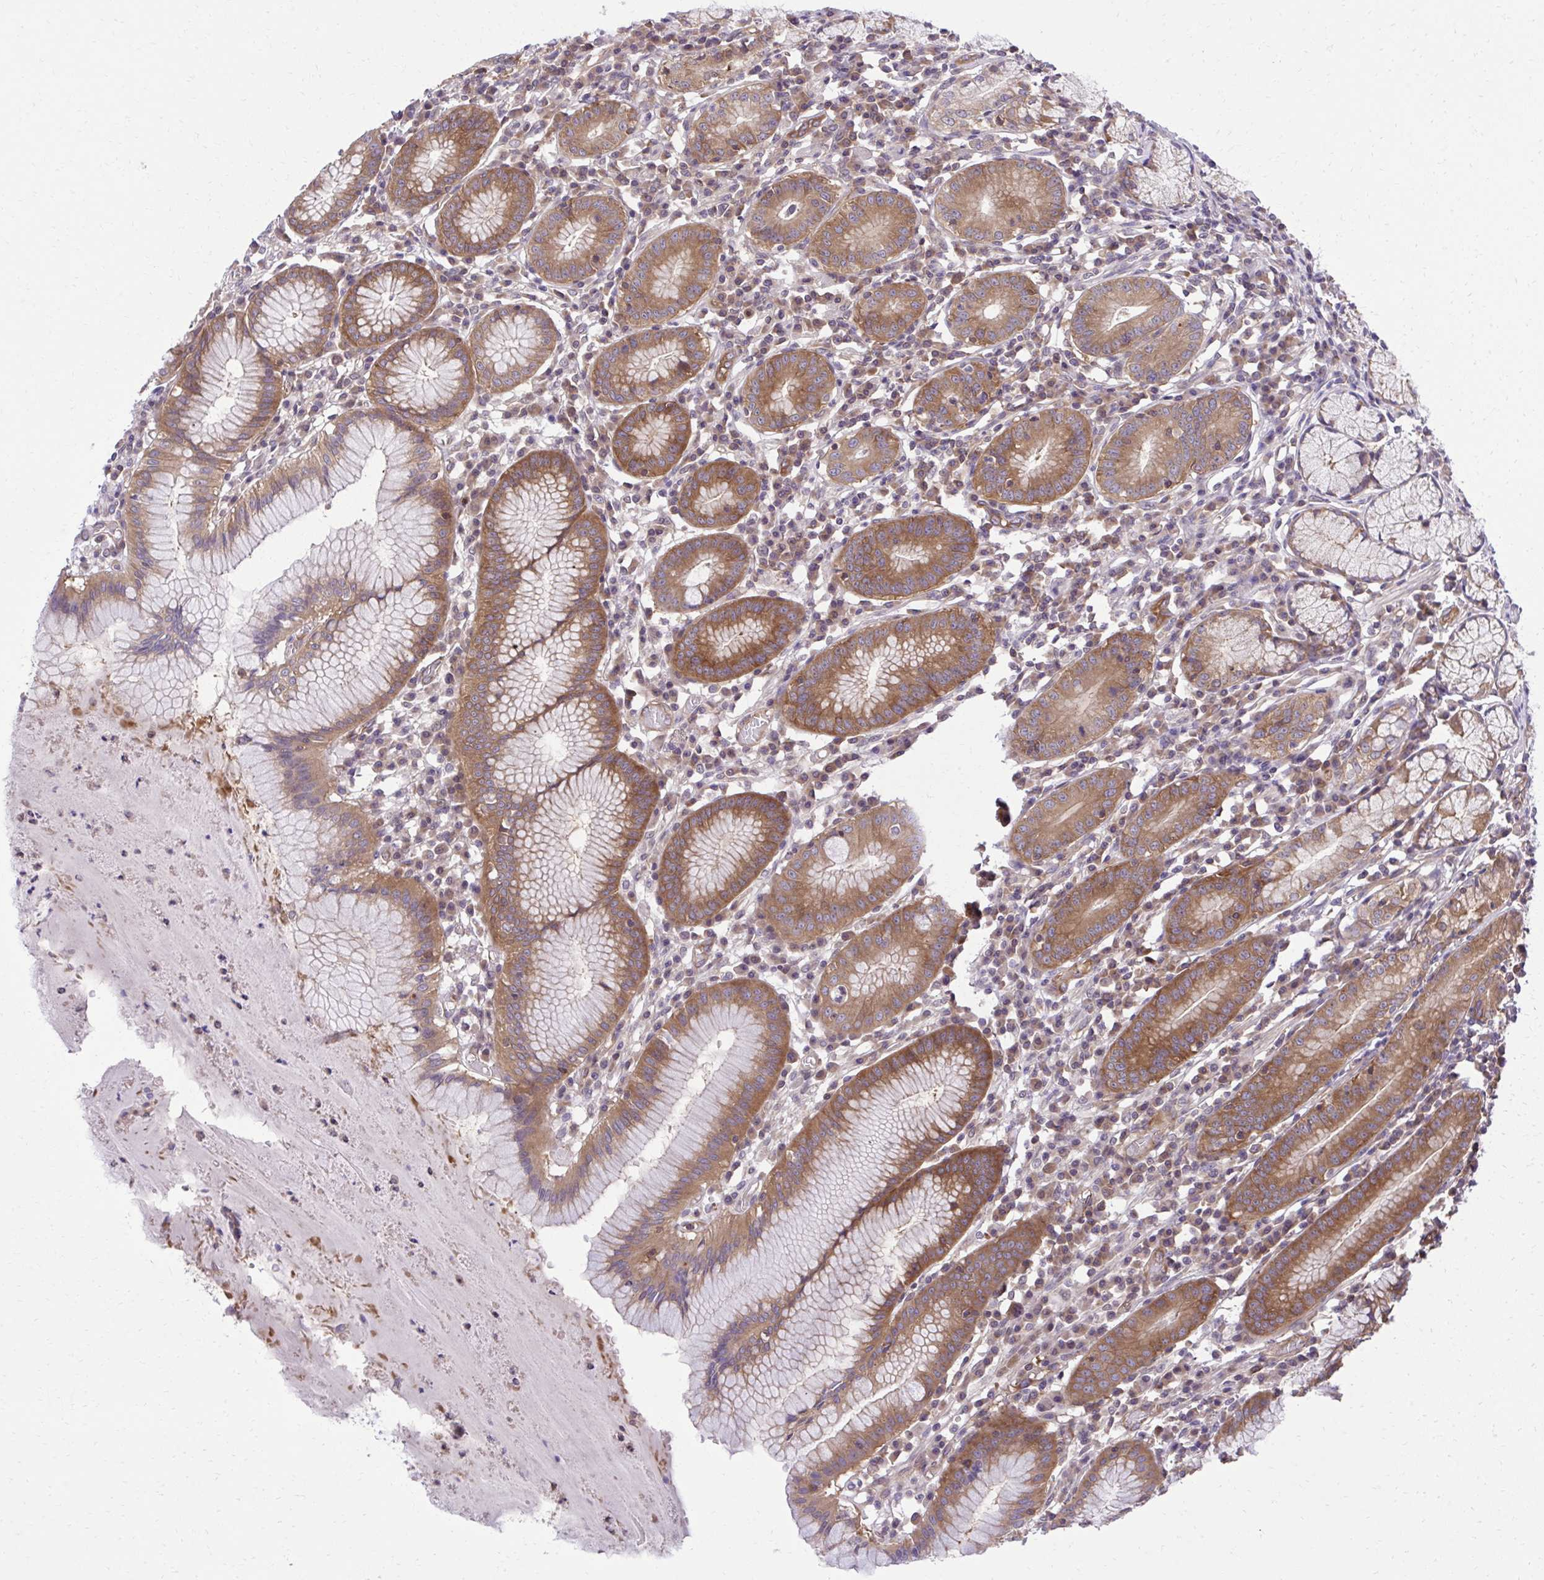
{"staining": {"intensity": "moderate", "quantity": ">75%", "location": "cytoplasmic/membranous"}, "tissue": "stomach", "cell_type": "Glandular cells", "image_type": "normal", "snomed": [{"axis": "morphology", "description": "Normal tissue, NOS"}, {"axis": "topography", "description": "Stomach"}], "caption": "Moderate cytoplasmic/membranous positivity for a protein is identified in about >75% of glandular cells of unremarkable stomach using immunohistochemistry (IHC).", "gene": "PPP5C", "patient": {"sex": "male", "age": 55}}